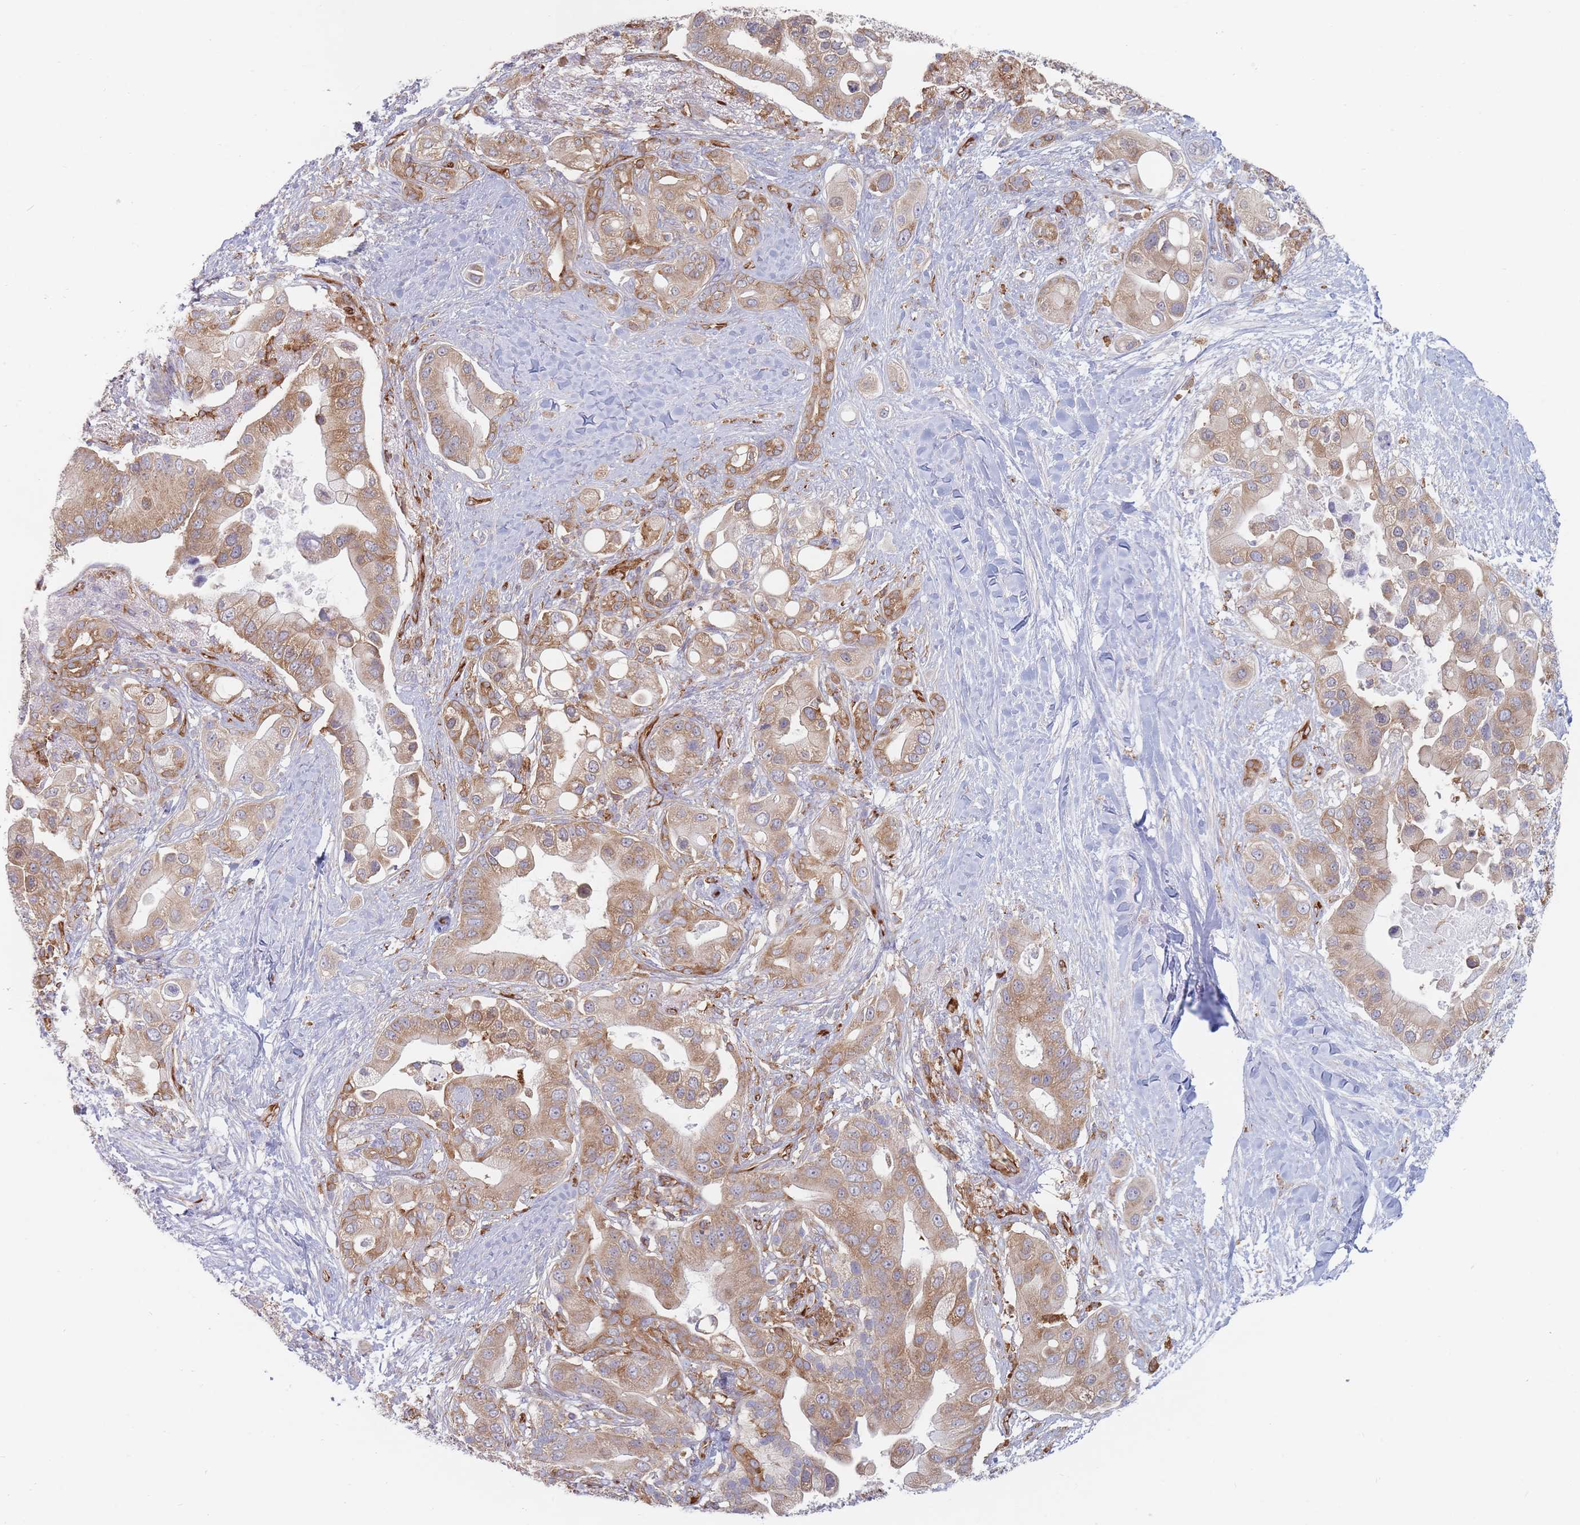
{"staining": {"intensity": "moderate", "quantity": ">75%", "location": "cytoplasmic/membranous"}, "tissue": "pancreatic cancer", "cell_type": "Tumor cells", "image_type": "cancer", "snomed": [{"axis": "morphology", "description": "Adenocarcinoma, NOS"}, {"axis": "topography", "description": "Pancreas"}], "caption": "Pancreatic cancer (adenocarcinoma) stained with DAB (3,3'-diaminobenzidine) immunohistochemistry (IHC) displays medium levels of moderate cytoplasmic/membranous expression in approximately >75% of tumor cells.", "gene": "MAP1S", "patient": {"sex": "male", "age": 57}}